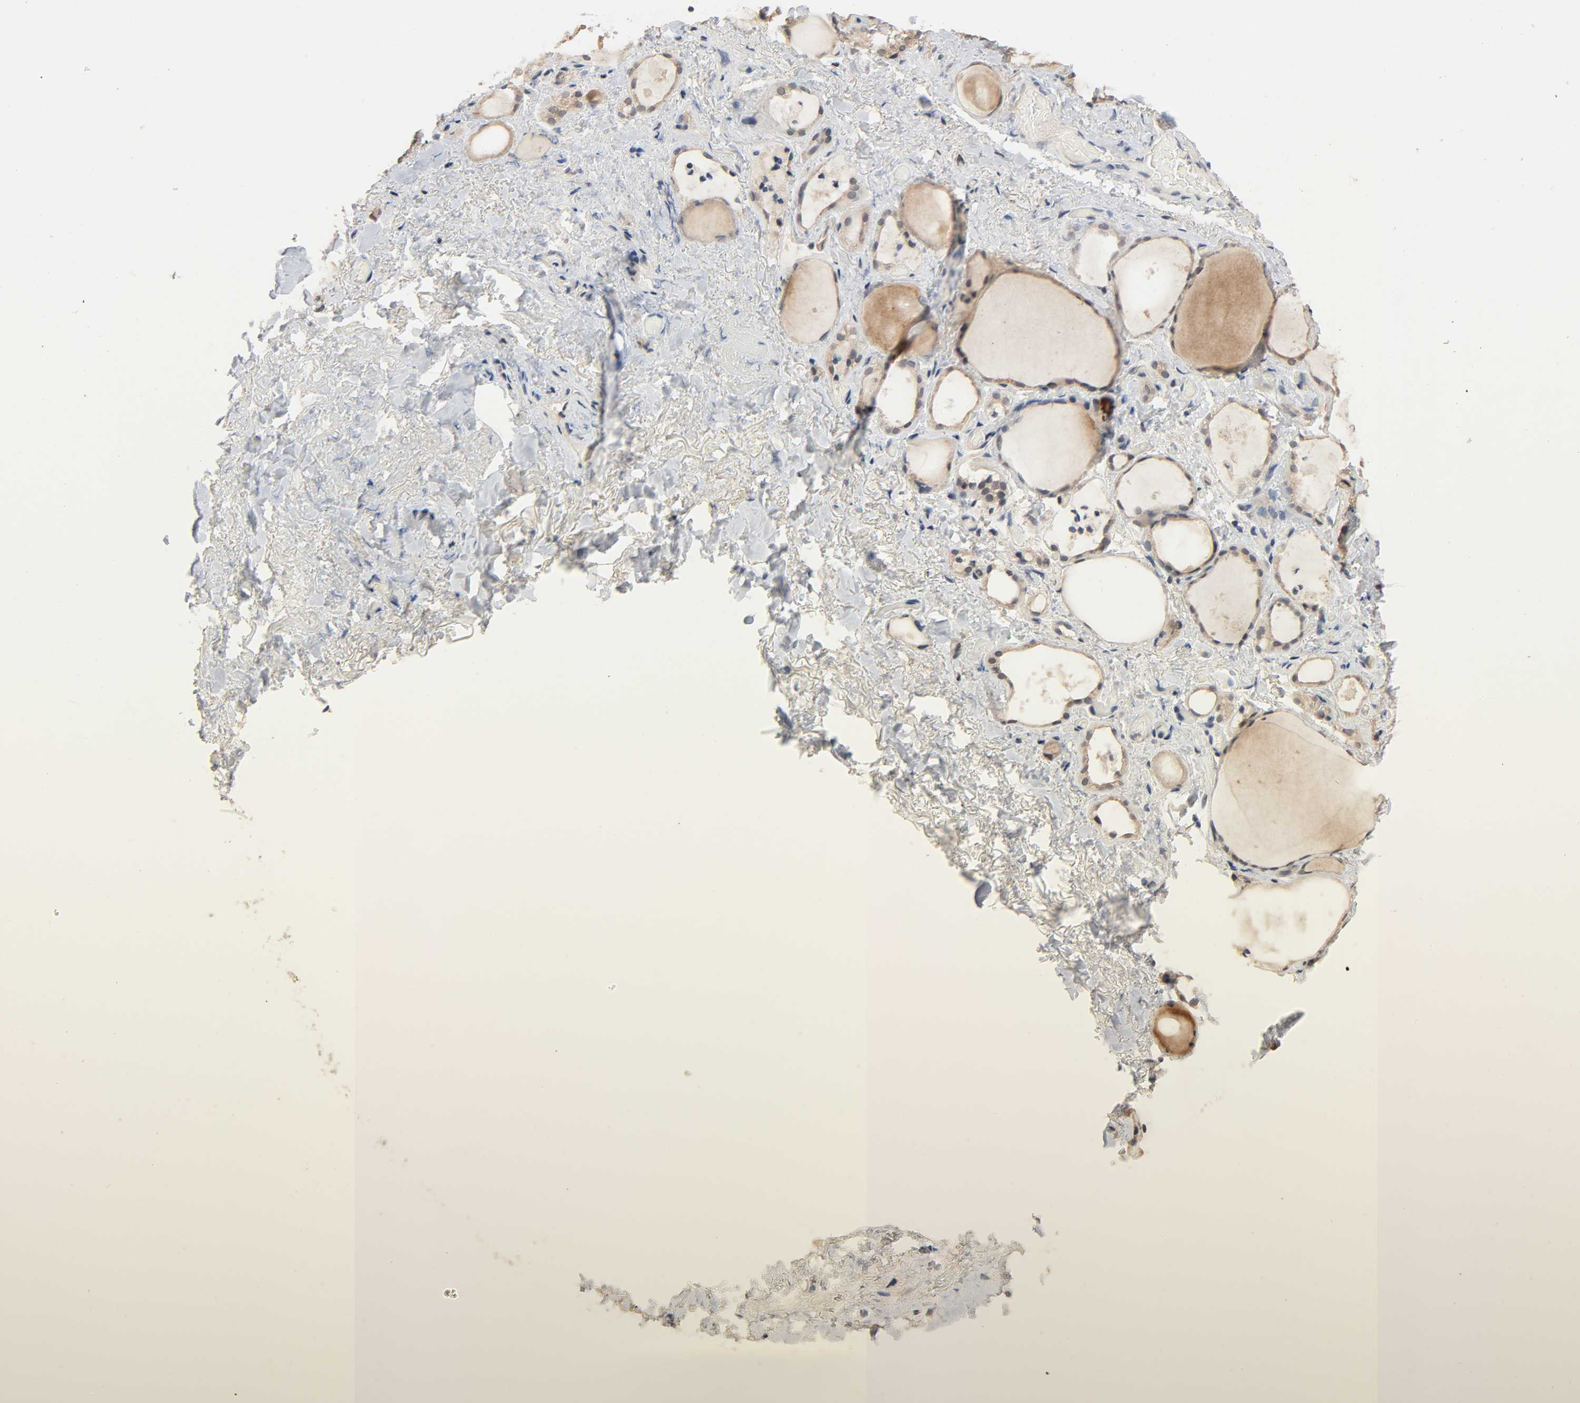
{"staining": {"intensity": "weak", "quantity": "25%-75%", "location": "cytoplasmic/membranous"}, "tissue": "thyroid gland", "cell_type": "Glandular cells", "image_type": "normal", "snomed": [{"axis": "morphology", "description": "Normal tissue, NOS"}, {"axis": "topography", "description": "Thyroid gland"}], "caption": "The histopathology image demonstrates a brown stain indicating the presence of a protein in the cytoplasmic/membranous of glandular cells in thyroid gland. Nuclei are stained in blue.", "gene": "MAGEA8", "patient": {"sex": "female", "age": 75}}